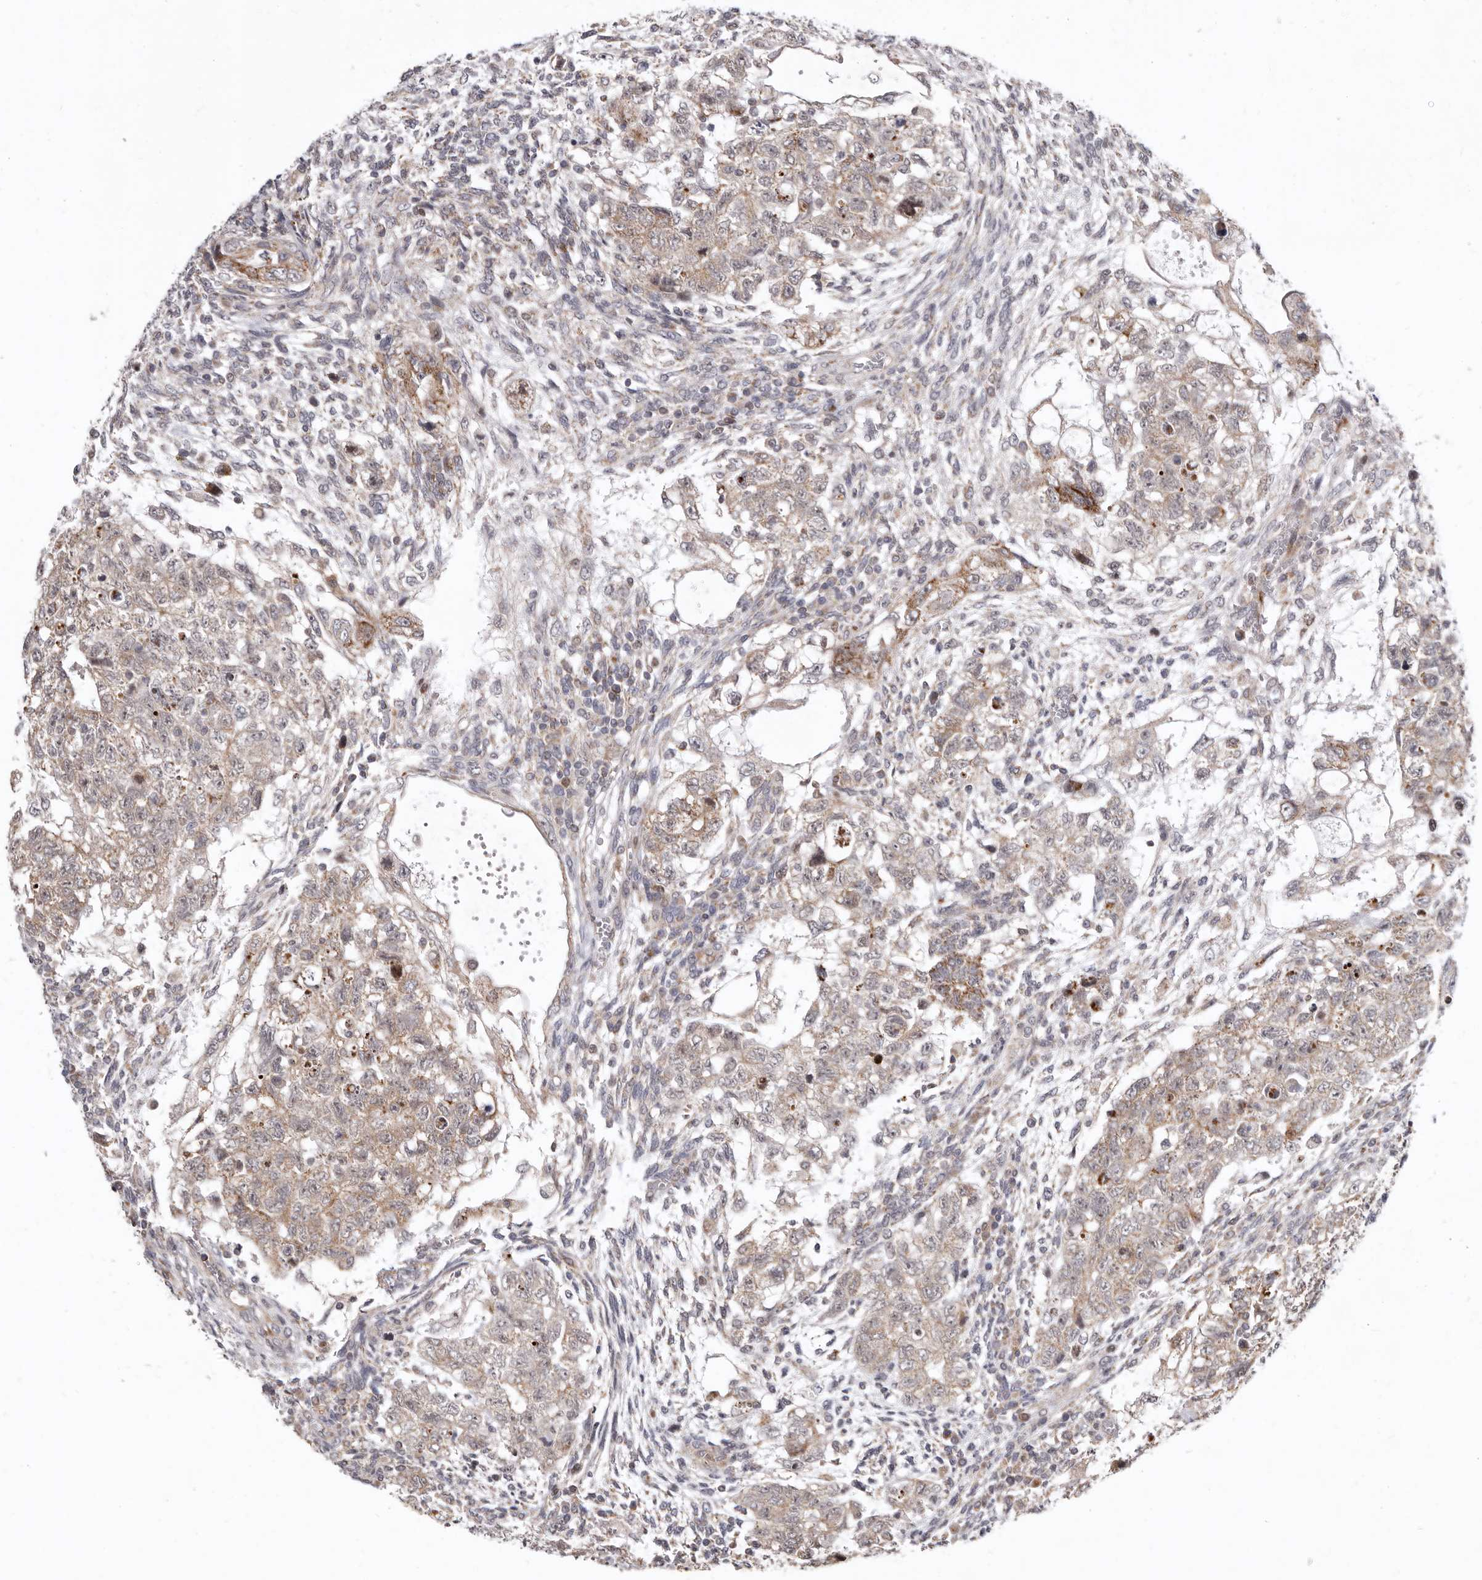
{"staining": {"intensity": "weak", "quantity": ">75%", "location": "cytoplasmic/membranous"}, "tissue": "testis cancer", "cell_type": "Tumor cells", "image_type": "cancer", "snomed": [{"axis": "morphology", "description": "Carcinoma, Embryonal, NOS"}, {"axis": "topography", "description": "Testis"}], "caption": "Immunohistochemistry (IHC) (DAB) staining of testis cancer reveals weak cytoplasmic/membranous protein staining in approximately >75% of tumor cells.", "gene": "SMC4", "patient": {"sex": "male", "age": 37}}